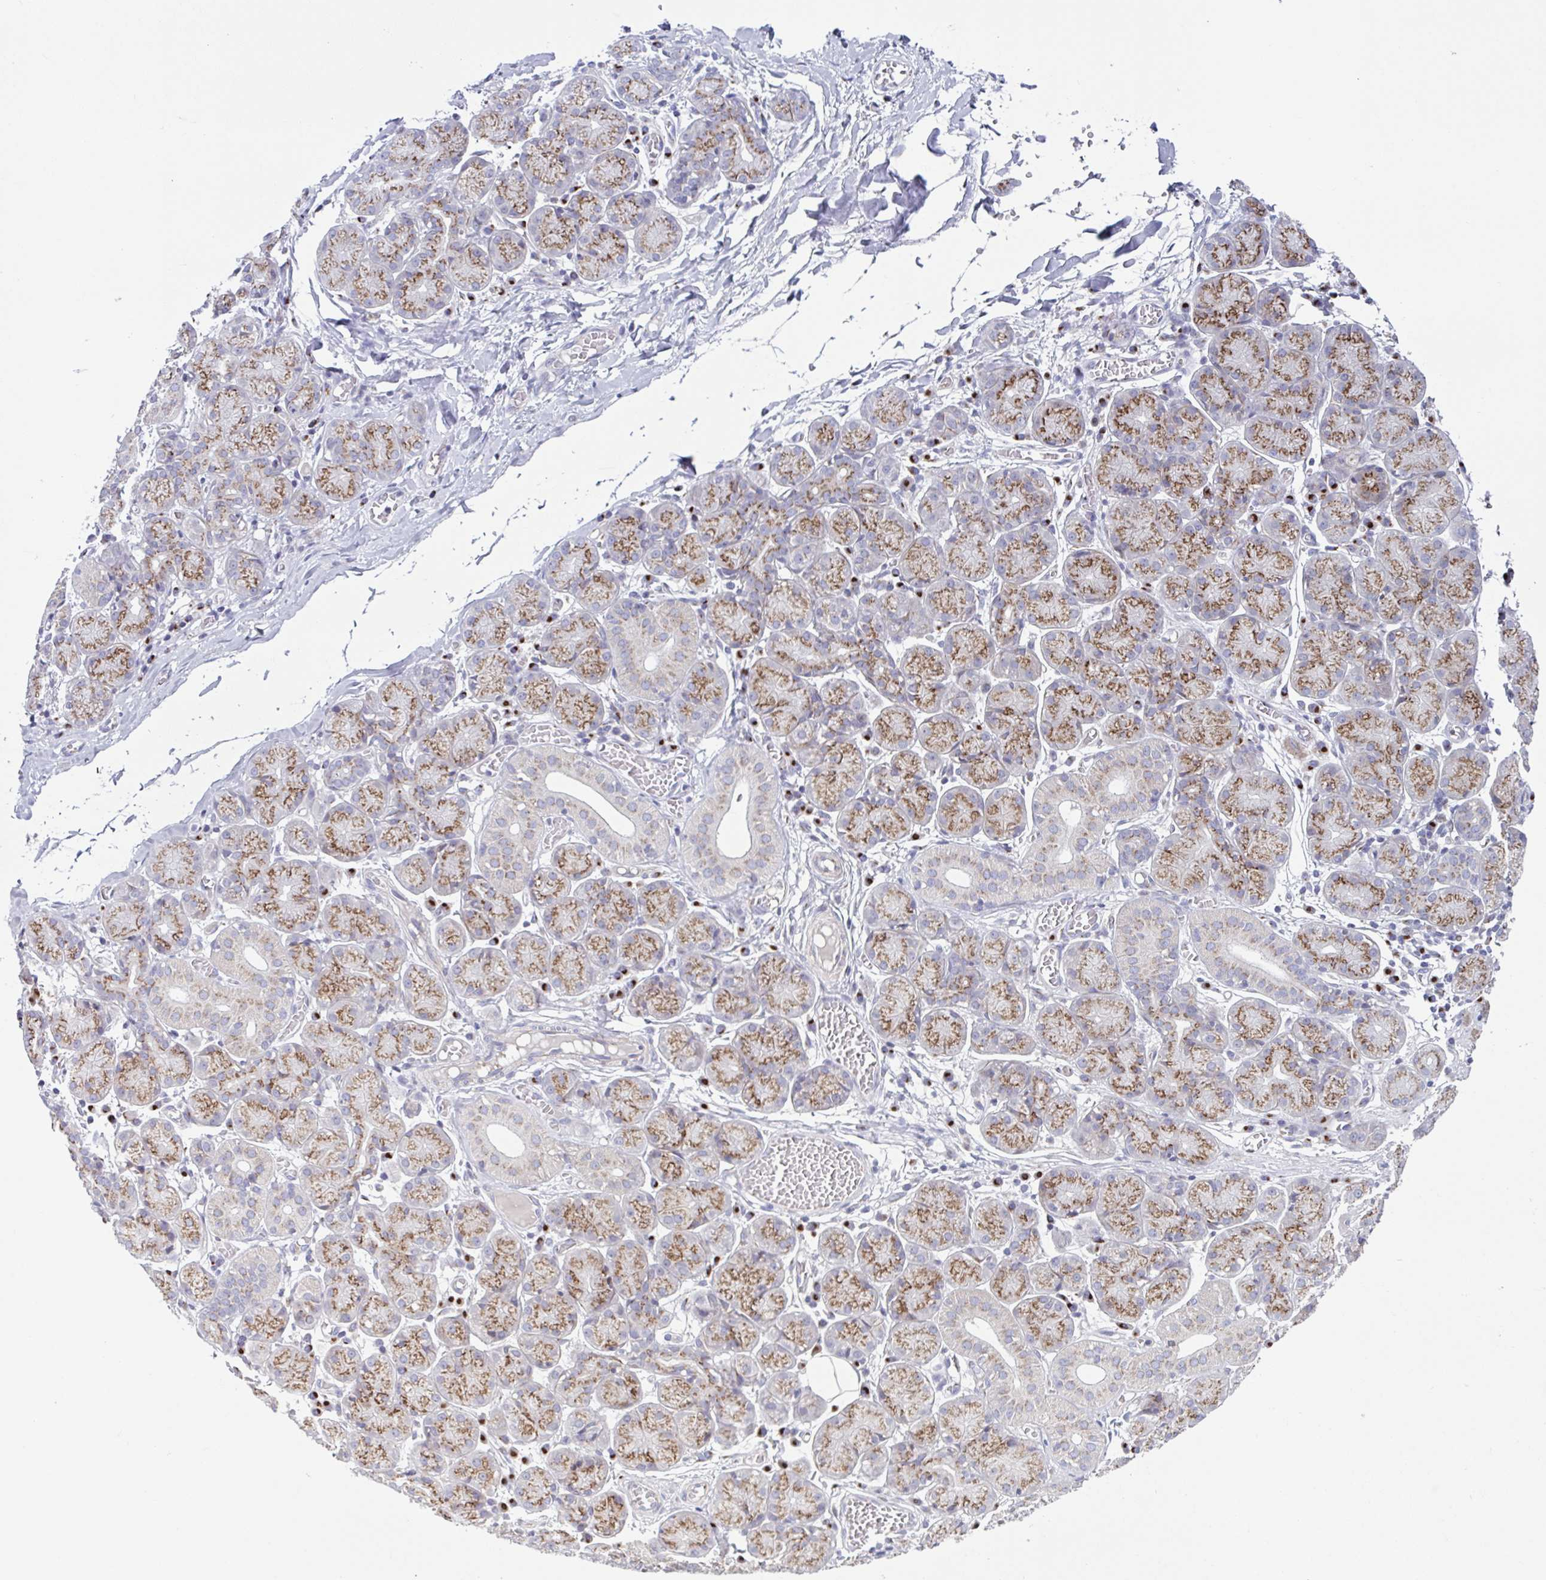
{"staining": {"intensity": "moderate", "quantity": "25%-75%", "location": "cytoplasmic/membranous"}, "tissue": "salivary gland", "cell_type": "Glandular cells", "image_type": "normal", "snomed": [{"axis": "morphology", "description": "Normal tissue, NOS"}, {"axis": "topography", "description": "Salivary gland"}], "caption": "High-power microscopy captured an immunohistochemistry photomicrograph of unremarkable salivary gland, revealing moderate cytoplasmic/membranous expression in about 25%-75% of glandular cells.", "gene": "COL17A1", "patient": {"sex": "female", "age": 24}}